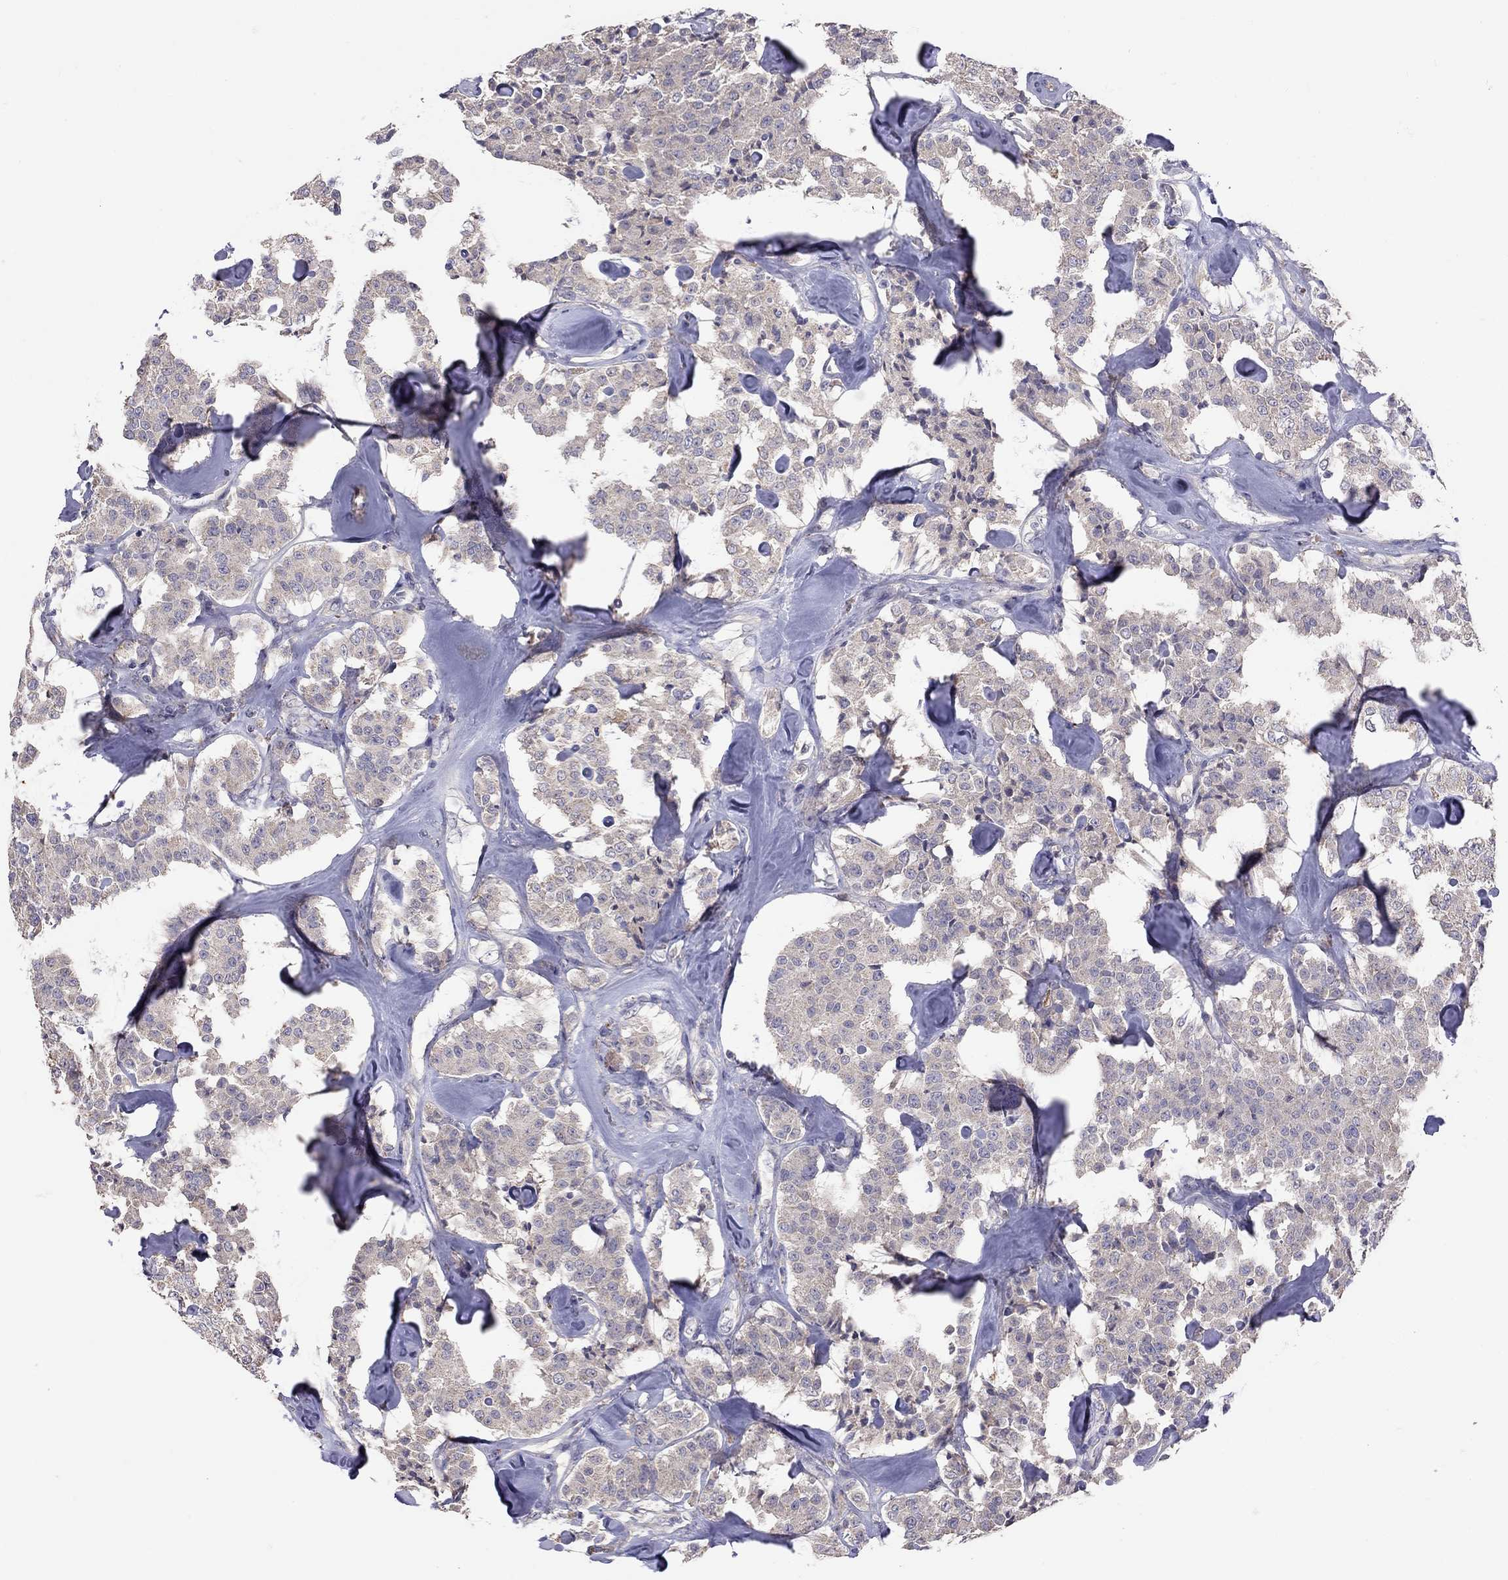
{"staining": {"intensity": "negative", "quantity": "none", "location": "none"}, "tissue": "carcinoid", "cell_type": "Tumor cells", "image_type": "cancer", "snomed": [{"axis": "morphology", "description": "Carcinoid, malignant, NOS"}, {"axis": "topography", "description": "Pancreas"}], "caption": "The histopathology image demonstrates no significant expression in tumor cells of carcinoid. (Stains: DAB (3,3'-diaminobenzidine) immunohistochemistry (IHC) with hematoxylin counter stain, Microscopy: brightfield microscopy at high magnification).", "gene": "RTP5", "patient": {"sex": "male", "age": 41}}